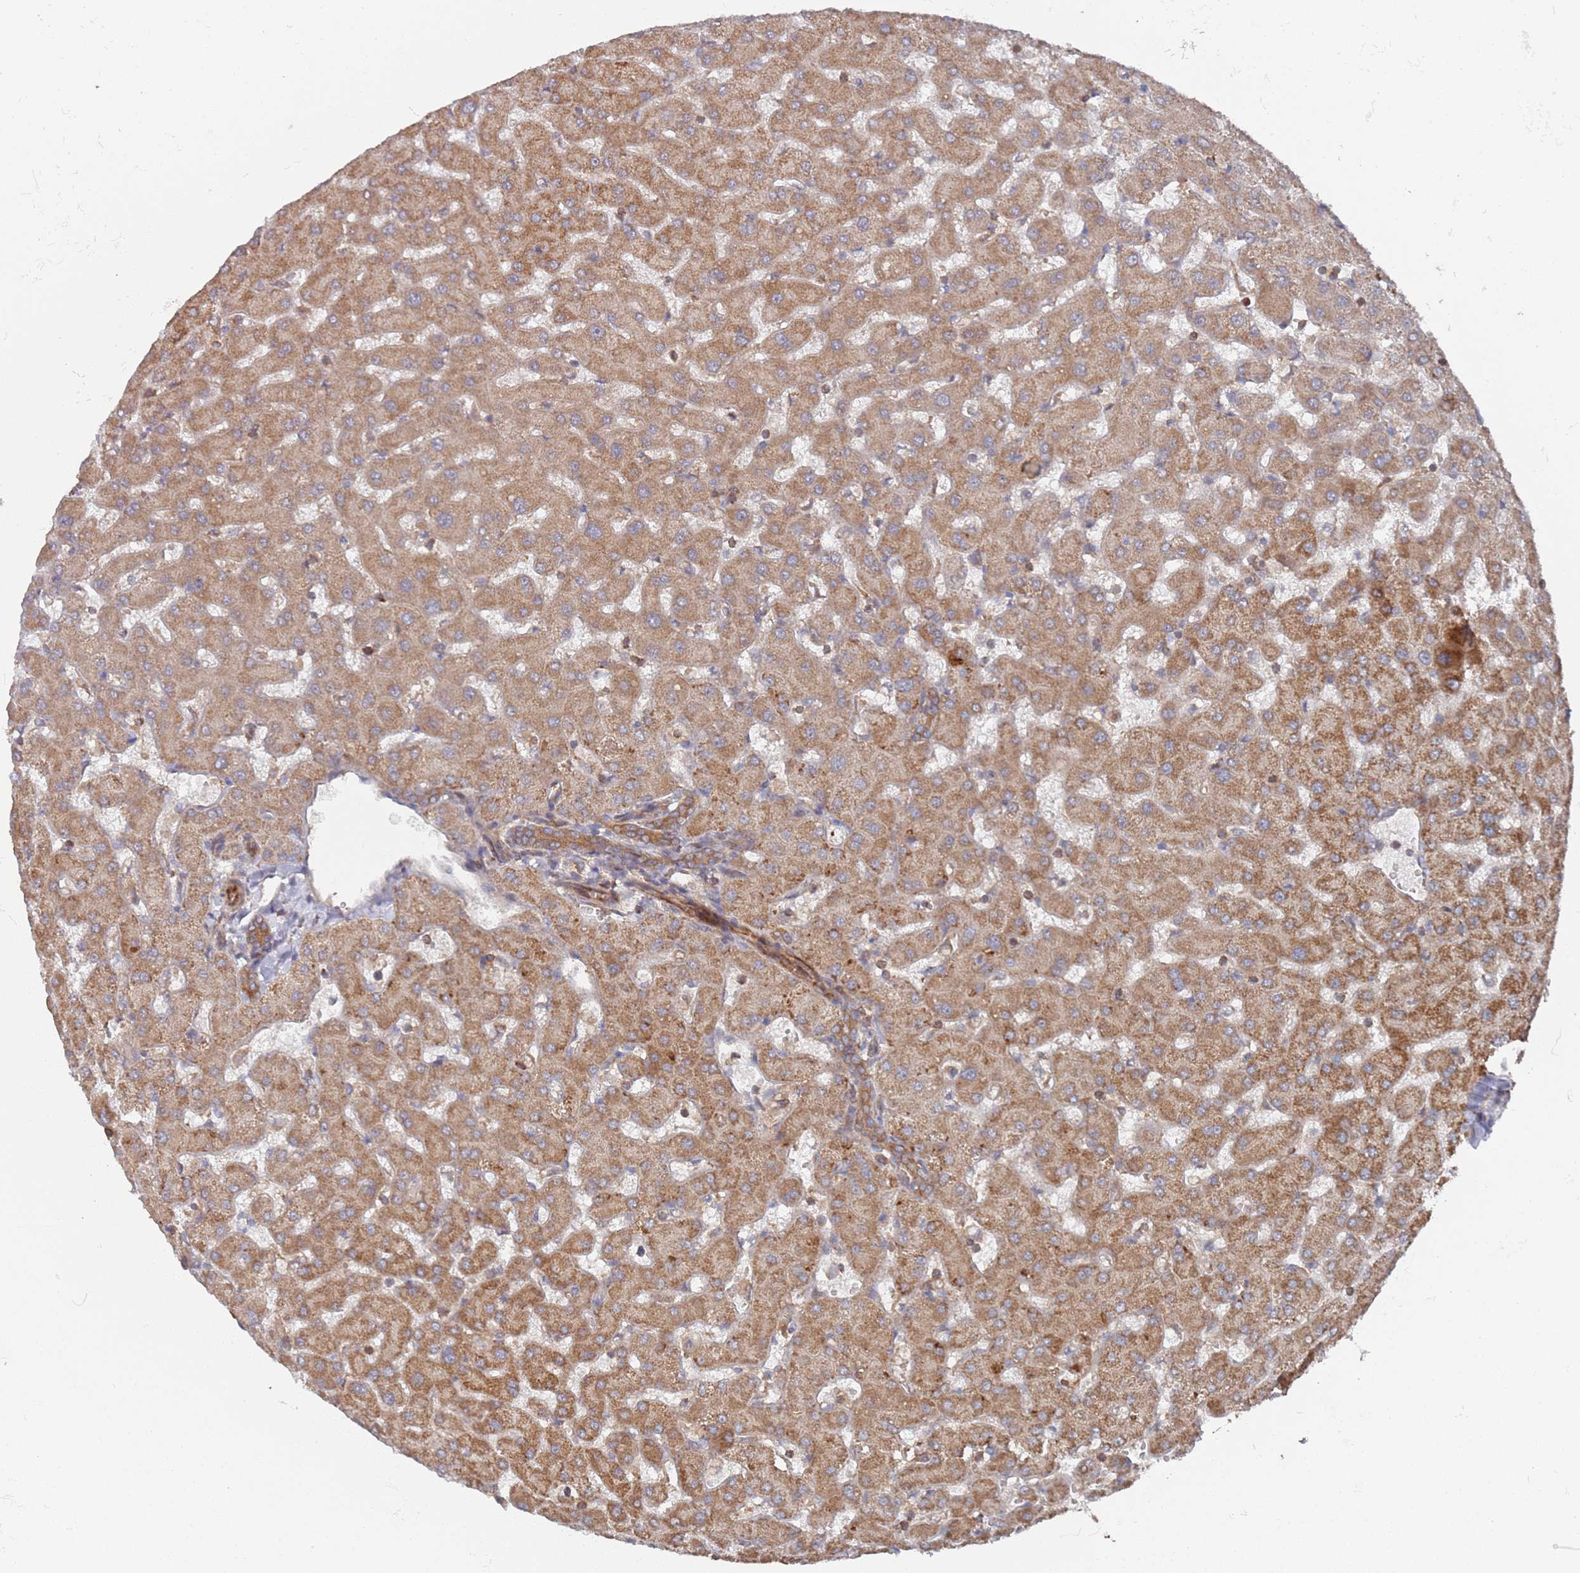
{"staining": {"intensity": "moderate", "quantity": ">75%", "location": "cytoplasmic/membranous"}, "tissue": "liver", "cell_type": "Cholangiocytes", "image_type": "normal", "snomed": [{"axis": "morphology", "description": "Normal tissue, NOS"}, {"axis": "topography", "description": "Liver"}], "caption": "Liver stained for a protein displays moderate cytoplasmic/membranous positivity in cholangiocytes. (DAB (3,3'-diaminobenzidine) IHC, brown staining for protein, blue staining for nuclei).", "gene": "DDX60", "patient": {"sex": "female", "age": 63}}